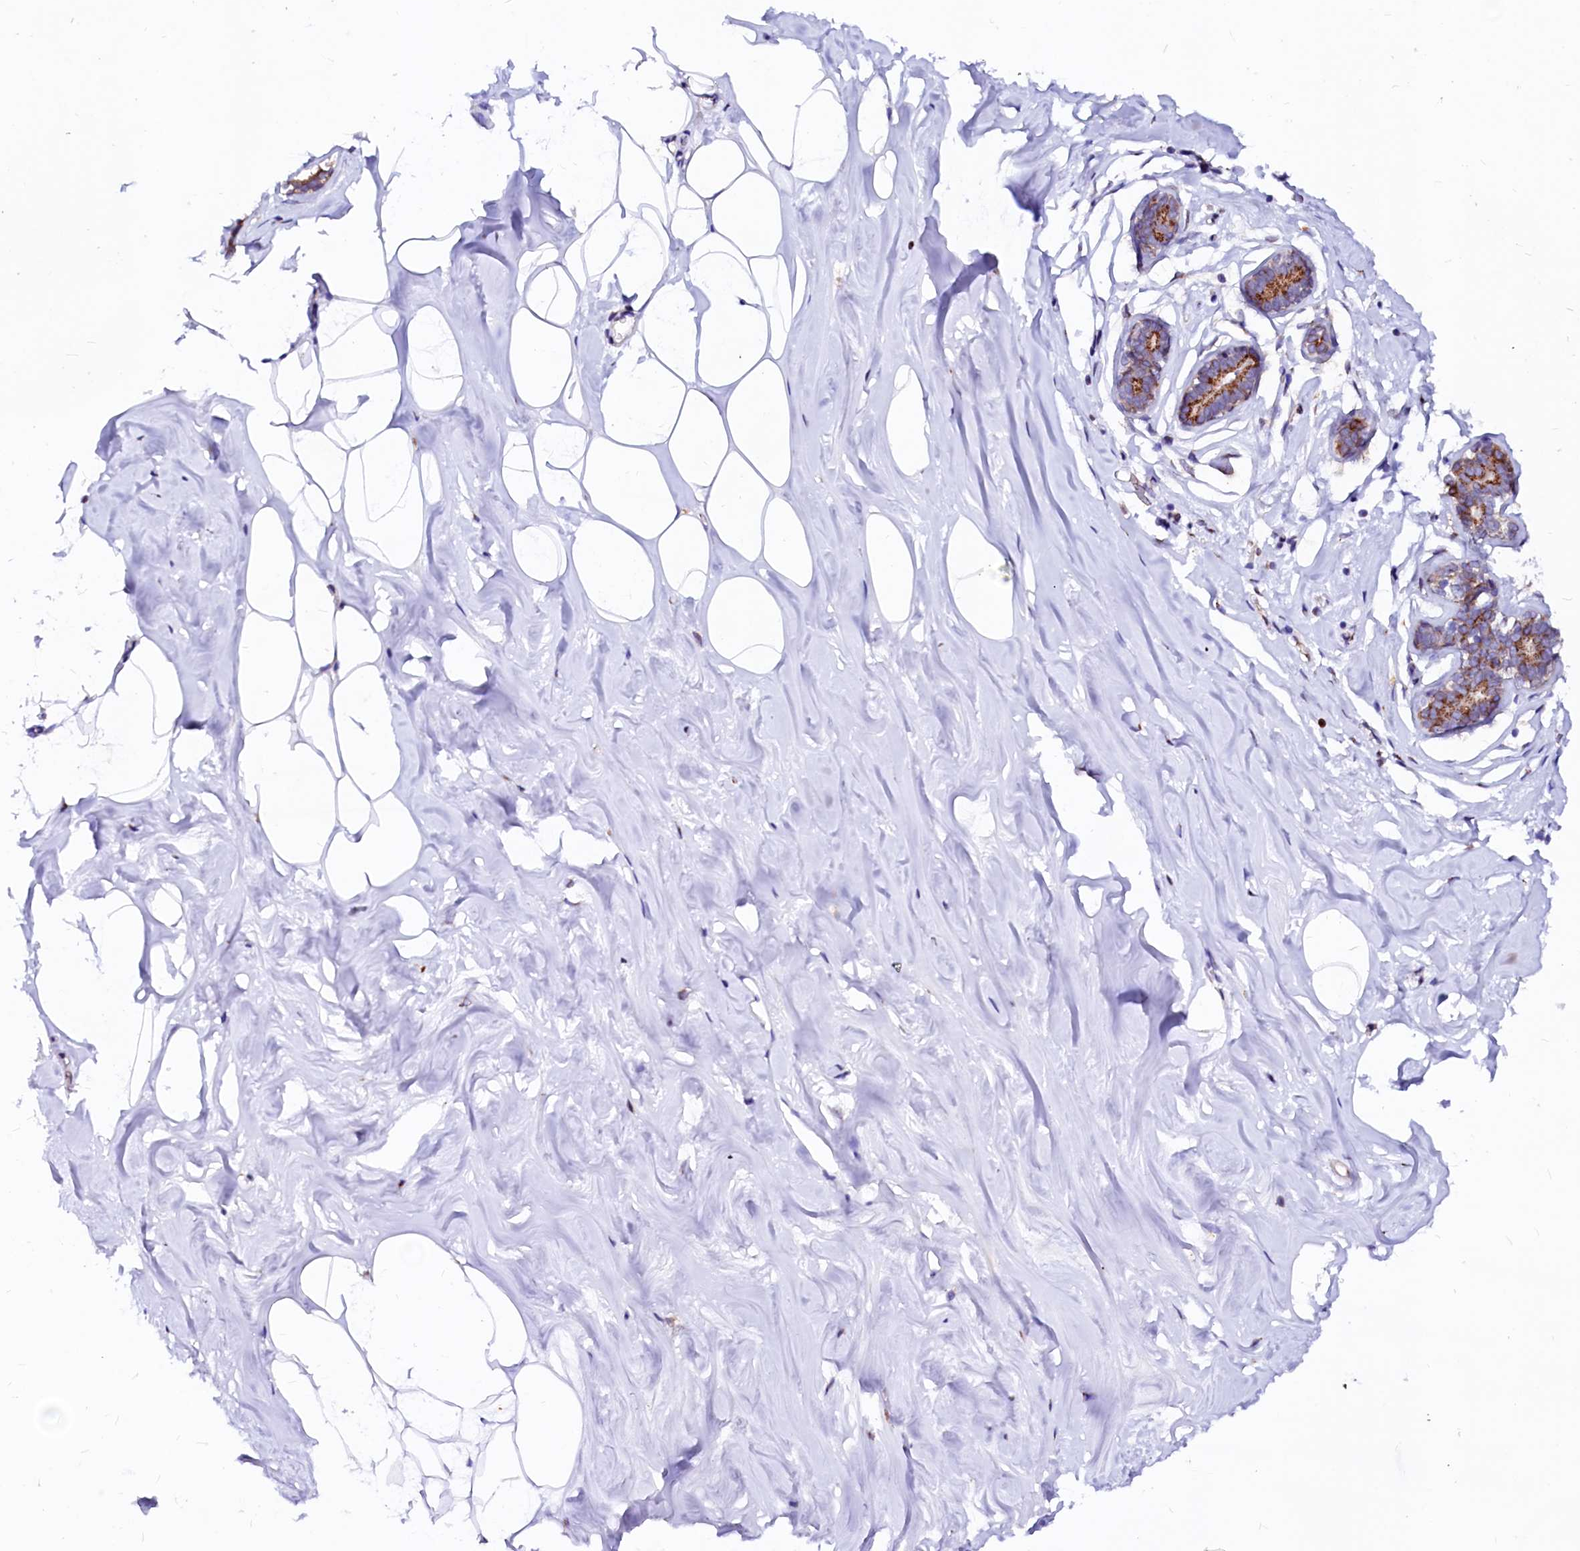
{"staining": {"intensity": "moderate", "quantity": "25%-75%", "location": "cytoplasmic/membranous"}, "tissue": "adipose tissue", "cell_type": "Adipocytes", "image_type": "normal", "snomed": [{"axis": "morphology", "description": "Normal tissue, NOS"}, {"axis": "morphology", "description": "Fibrosis, NOS"}, {"axis": "topography", "description": "Breast"}, {"axis": "topography", "description": "Adipose tissue"}], "caption": "Adipose tissue stained with a brown dye reveals moderate cytoplasmic/membranous positive positivity in approximately 25%-75% of adipocytes.", "gene": "LMAN1", "patient": {"sex": "female", "age": 39}}